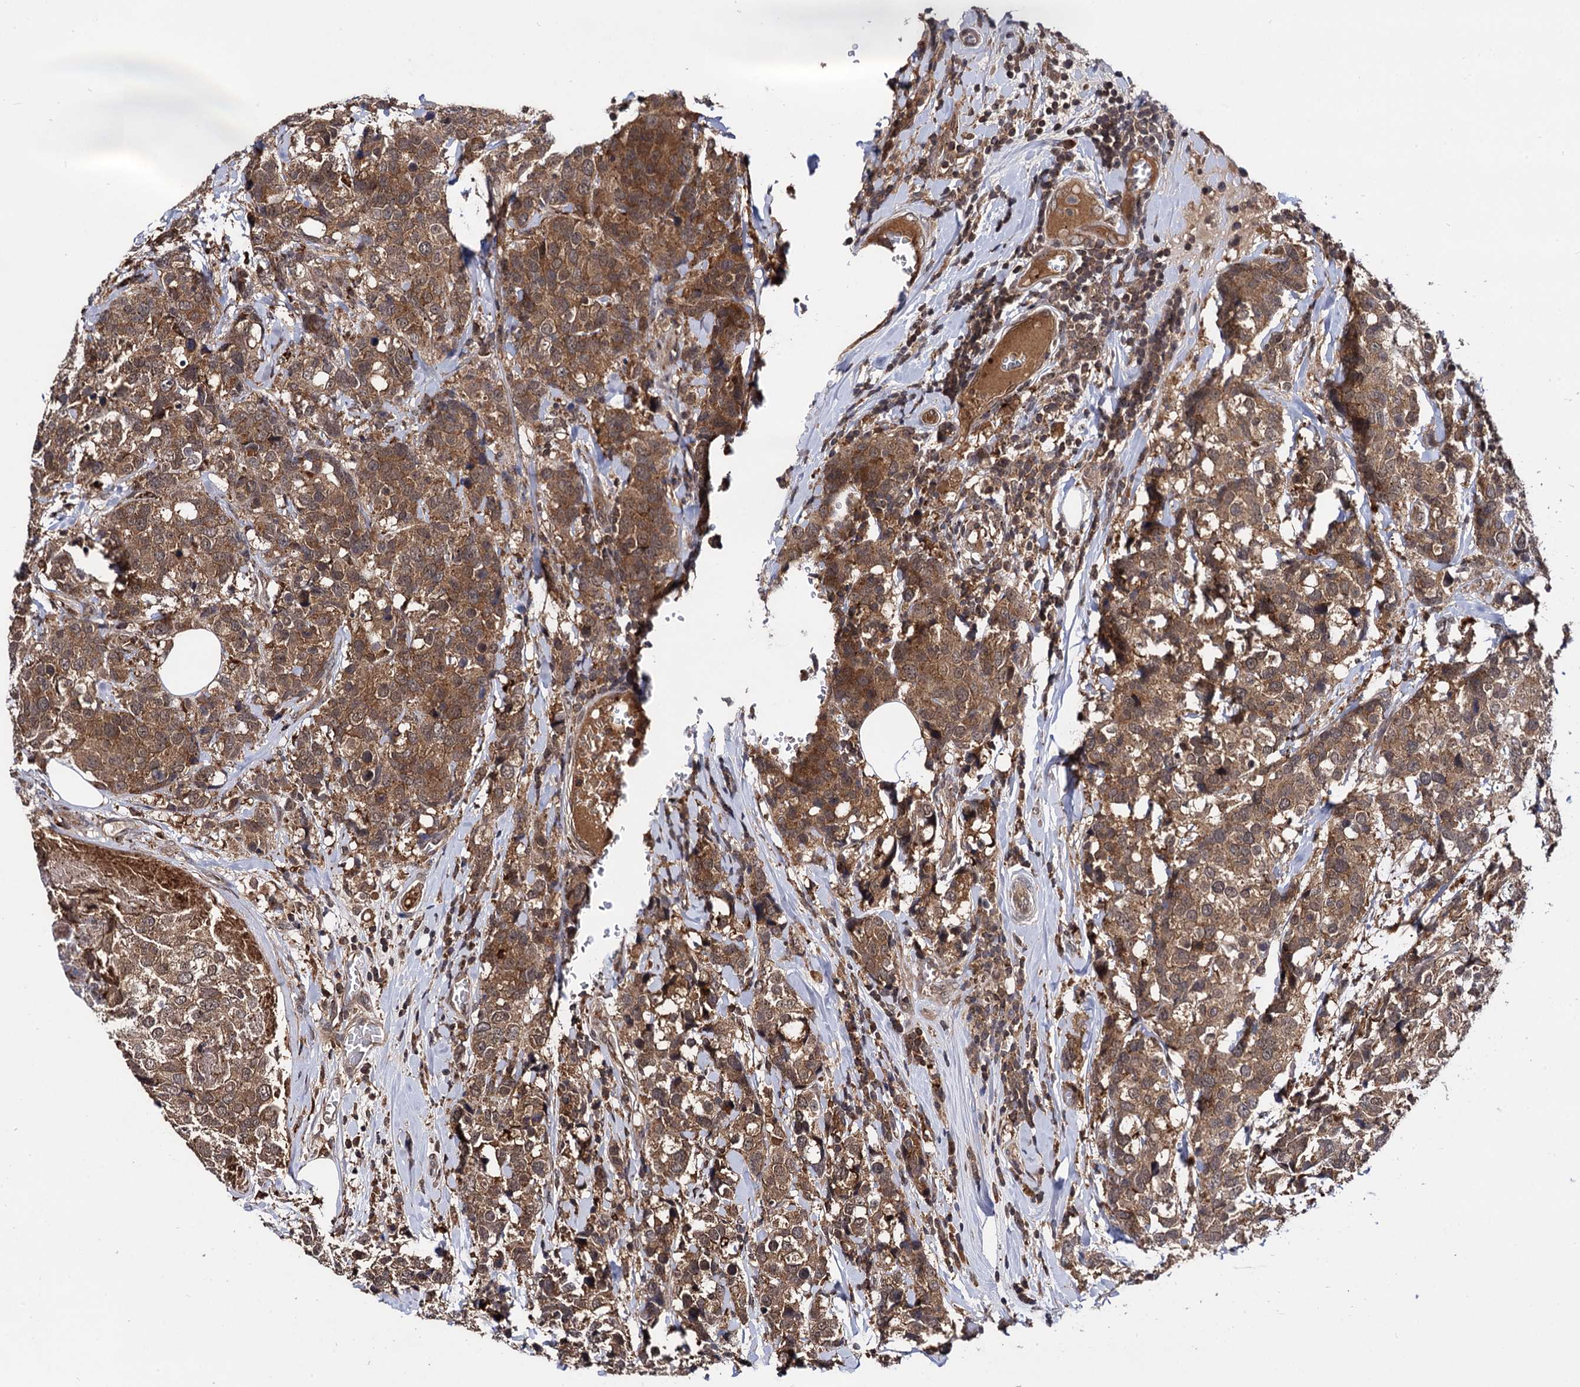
{"staining": {"intensity": "moderate", "quantity": ">75%", "location": "cytoplasmic/membranous"}, "tissue": "breast cancer", "cell_type": "Tumor cells", "image_type": "cancer", "snomed": [{"axis": "morphology", "description": "Lobular carcinoma"}, {"axis": "topography", "description": "Breast"}], "caption": "Breast cancer tissue demonstrates moderate cytoplasmic/membranous positivity in approximately >75% of tumor cells, visualized by immunohistochemistry. The protein of interest is shown in brown color, while the nuclei are stained blue.", "gene": "MICAL2", "patient": {"sex": "female", "age": 59}}